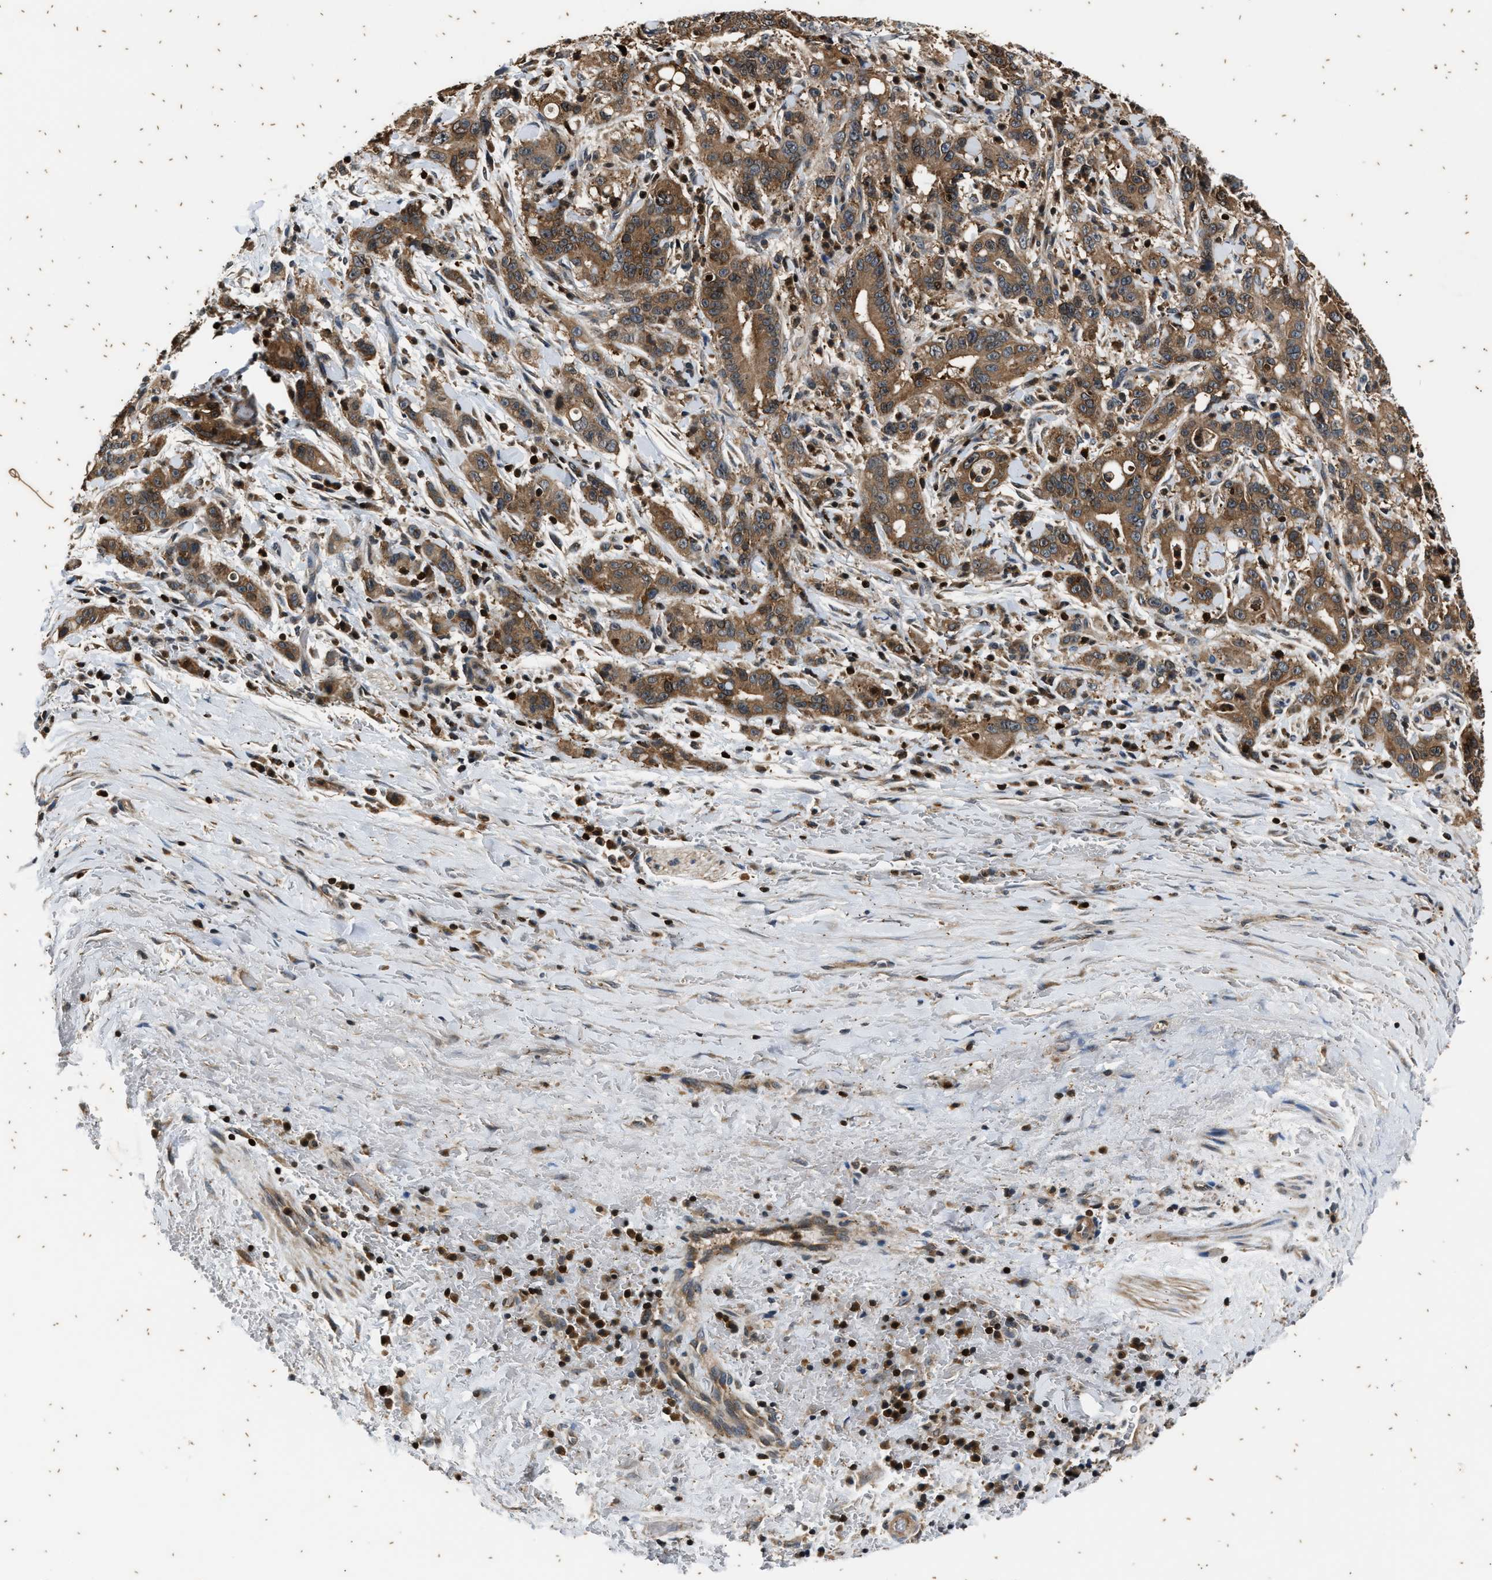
{"staining": {"intensity": "moderate", "quantity": ">75%", "location": "cytoplasmic/membranous"}, "tissue": "liver cancer", "cell_type": "Tumor cells", "image_type": "cancer", "snomed": [{"axis": "morphology", "description": "Cholangiocarcinoma"}, {"axis": "topography", "description": "Liver"}], "caption": "Tumor cells show medium levels of moderate cytoplasmic/membranous expression in about >75% of cells in liver cancer (cholangiocarcinoma). (IHC, brightfield microscopy, high magnification).", "gene": "PTPN7", "patient": {"sex": "female", "age": 38}}